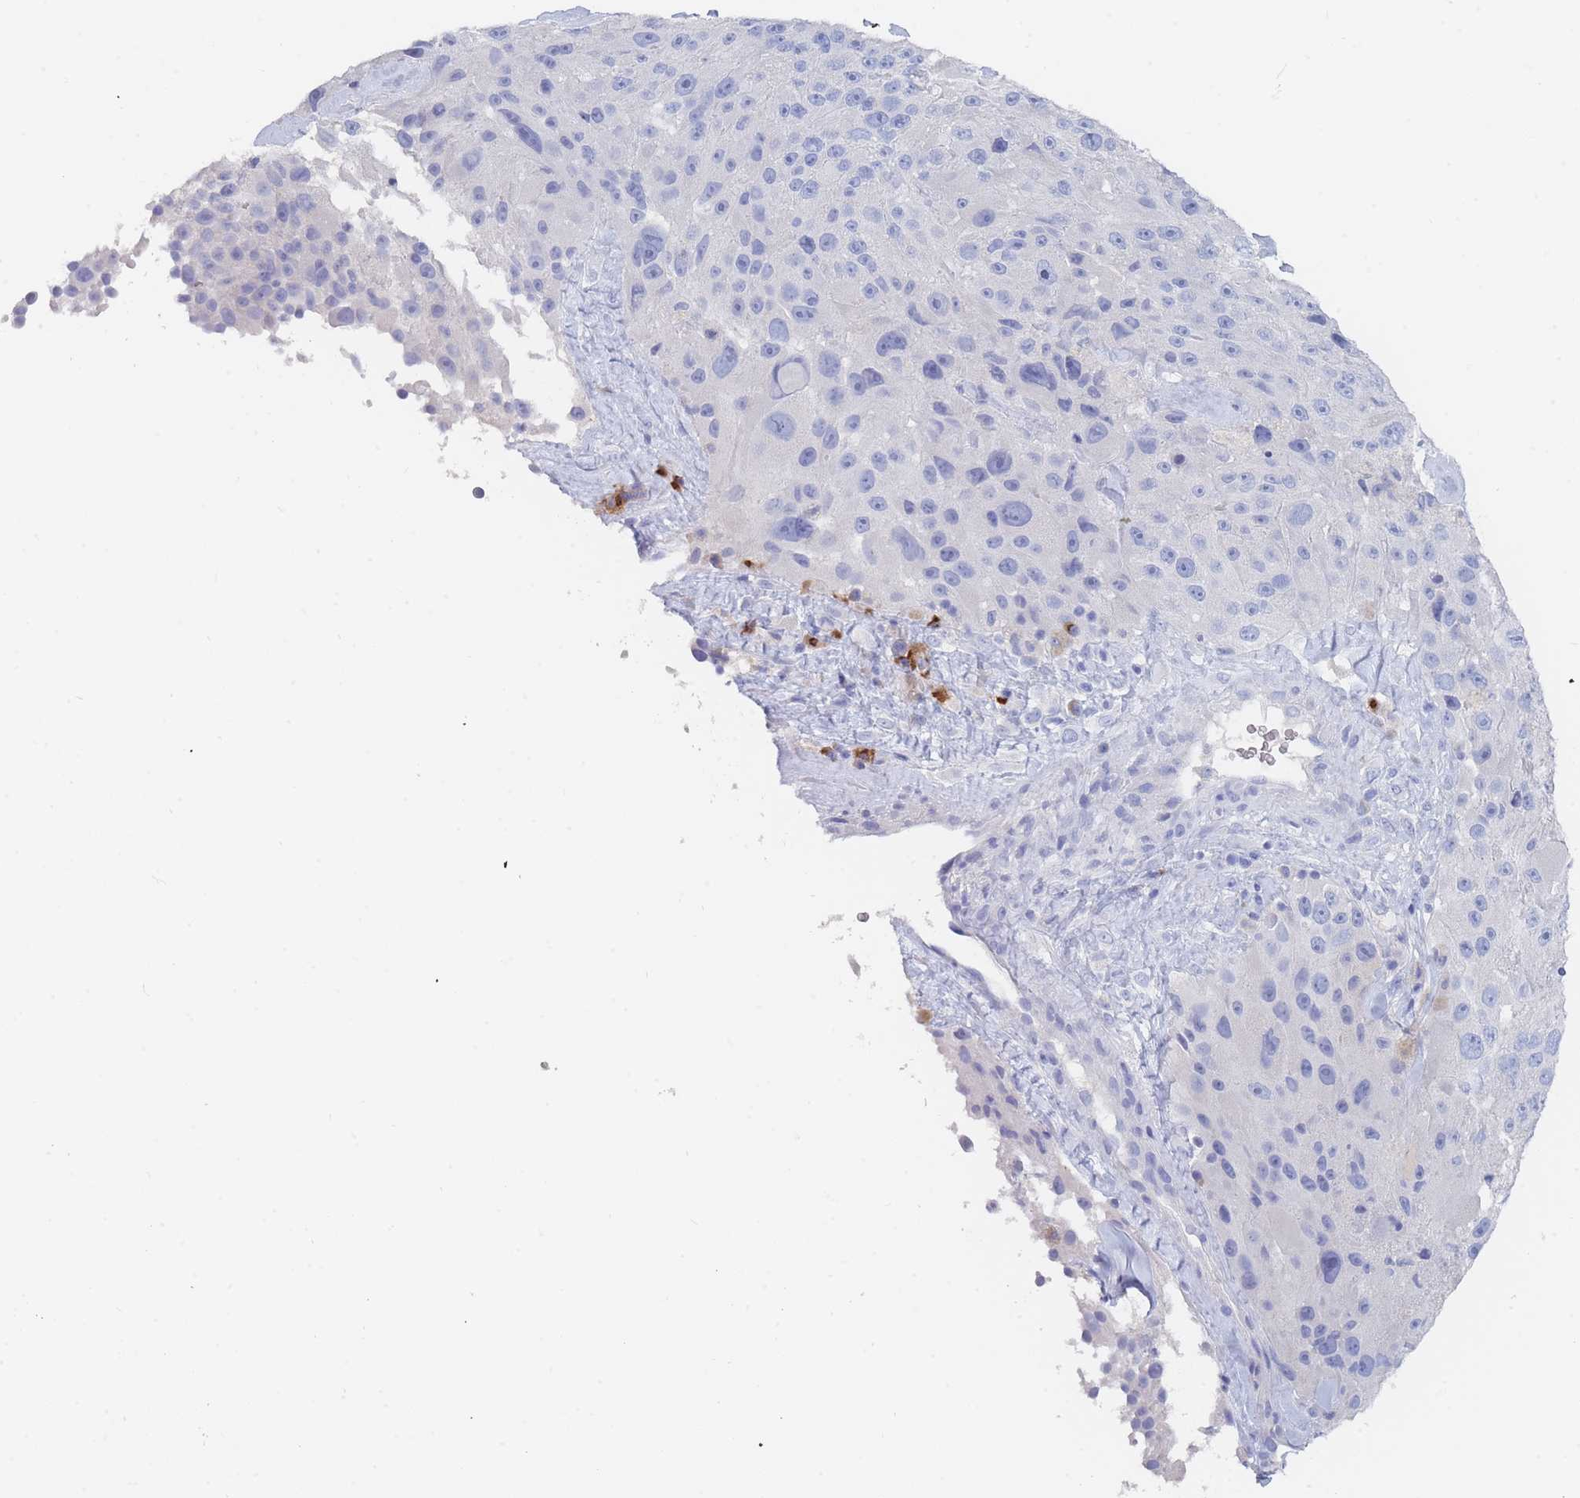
{"staining": {"intensity": "negative", "quantity": "none", "location": "none"}, "tissue": "melanoma", "cell_type": "Tumor cells", "image_type": "cancer", "snomed": [{"axis": "morphology", "description": "Malignant melanoma, Metastatic site"}, {"axis": "topography", "description": "Lymph node"}], "caption": "The photomicrograph reveals no significant expression in tumor cells of melanoma.", "gene": "SLC25A35", "patient": {"sex": "male", "age": 62}}